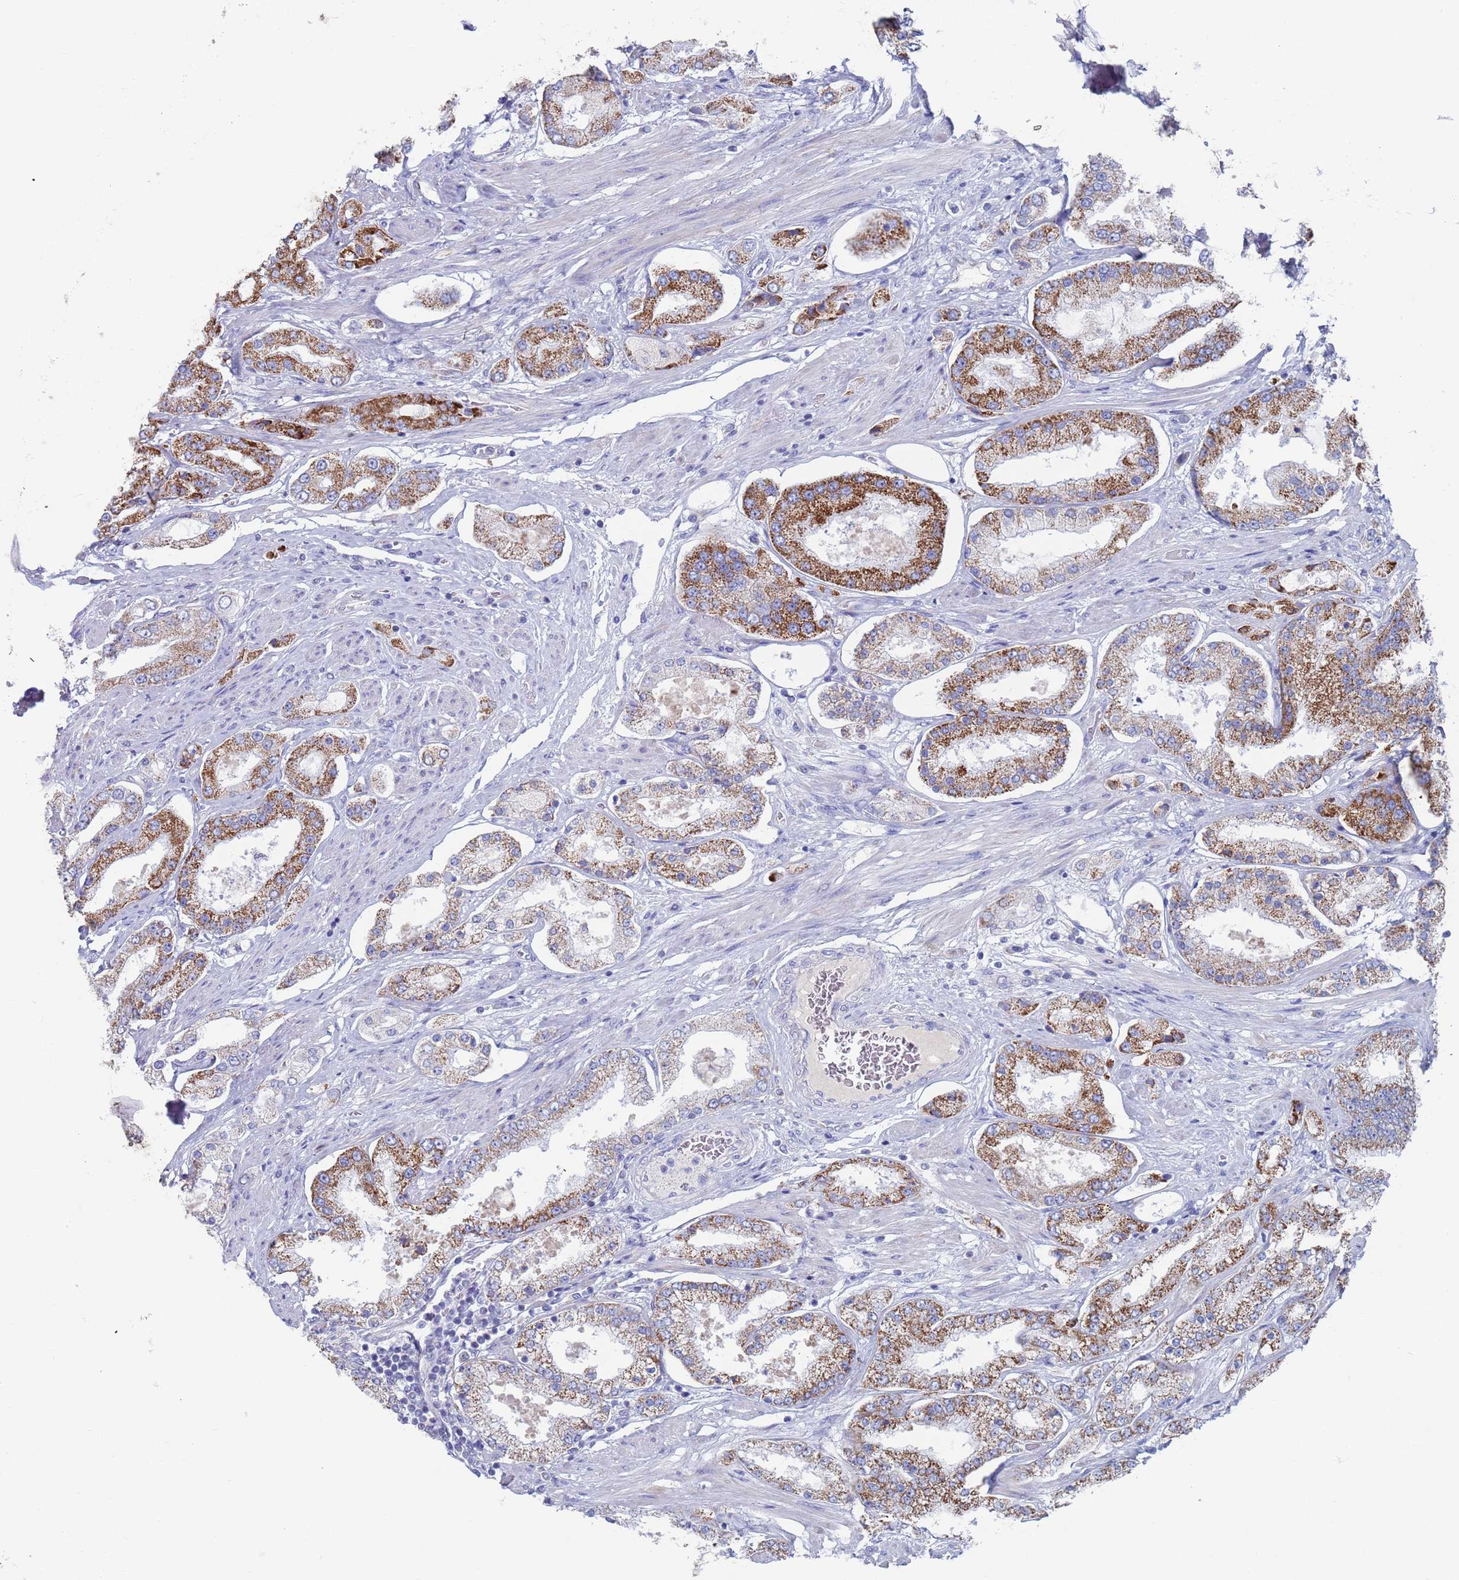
{"staining": {"intensity": "moderate", "quantity": ">75%", "location": "cytoplasmic/membranous"}, "tissue": "prostate cancer", "cell_type": "Tumor cells", "image_type": "cancer", "snomed": [{"axis": "morphology", "description": "Adenocarcinoma, High grade"}, {"axis": "topography", "description": "Prostate"}], "caption": "There is medium levels of moderate cytoplasmic/membranous expression in tumor cells of prostate adenocarcinoma (high-grade), as demonstrated by immunohistochemical staining (brown color).", "gene": "MRPL22", "patient": {"sex": "male", "age": 69}}